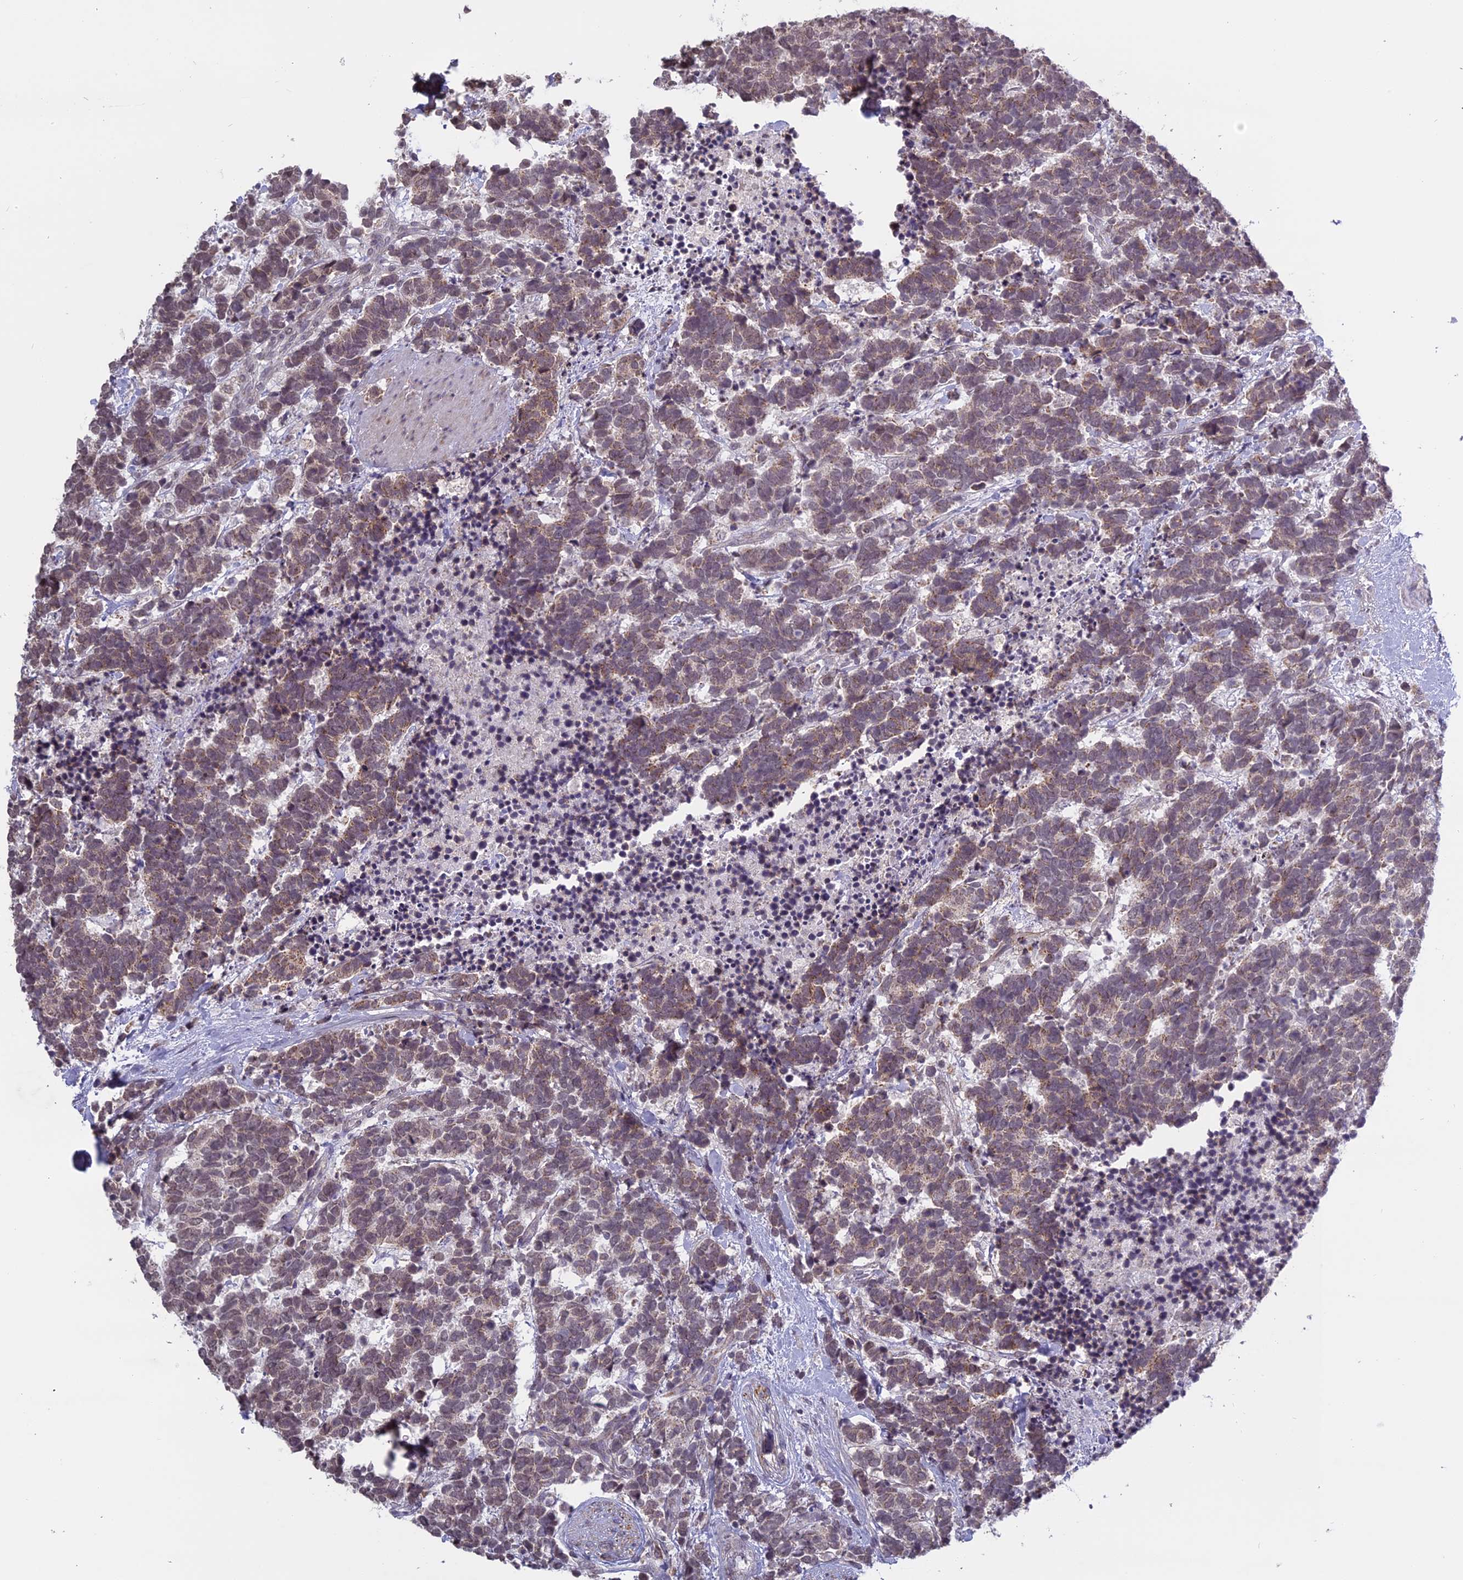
{"staining": {"intensity": "moderate", "quantity": "25%-75%", "location": "cytoplasmic/membranous"}, "tissue": "carcinoid", "cell_type": "Tumor cells", "image_type": "cancer", "snomed": [{"axis": "morphology", "description": "Carcinoma, NOS"}, {"axis": "morphology", "description": "Carcinoid, malignant, NOS"}, {"axis": "topography", "description": "Prostate"}], "caption": "A histopathology image of human carcinoma stained for a protein demonstrates moderate cytoplasmic/membranous brown staining in tumor cells. (Stains: DAB (3,3'-diaminobenzidine) in brown, nuclei in blue, Microscopy: brightfield microscopy at high magnification).", "gene": "ERG28", "patient": {"sex": "male", "age": 57}}